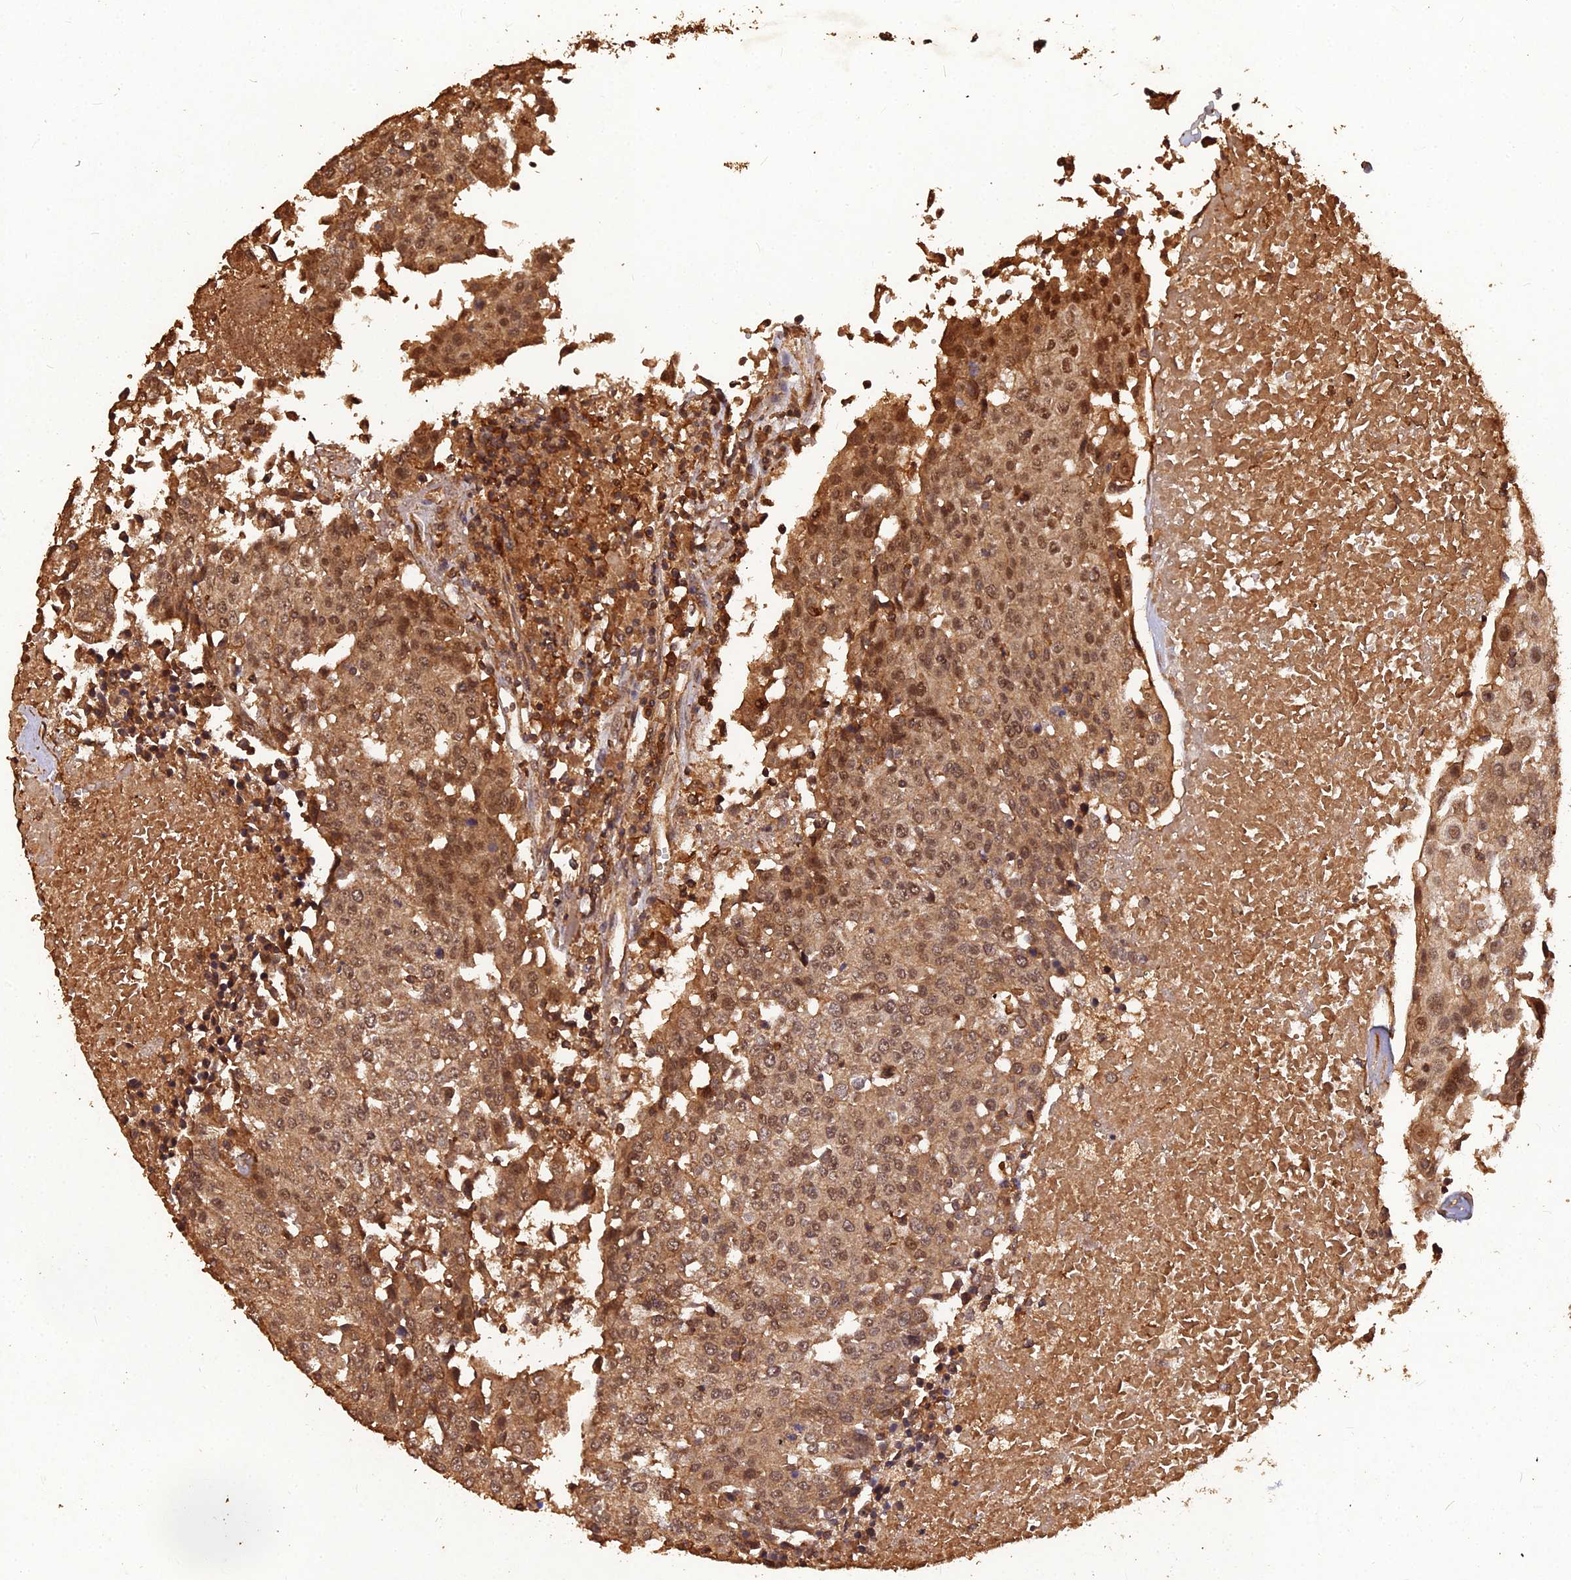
{"staining": {"intensity": "strong", "quantity": ">75%", "location": "cytoplasmic/membranous,nuclear"}, "tissue": "urothelial cancer", "cell_type": "Tumor cells", "image_type": "cancer", "snomed": [{"axis": "morphology", "description": "Urothelial carcinoma, High grade"}, {"axis": "topography", "description": "Urinary bladder"}], "caption": "Human urothelial cancer stained for a protein (brown) displays strong cytoplasmic/membranous and nuclear positive expression in about >75% of tumor cells.", "gene": "SYMPK", "patient": {"sex": "female", "age": 85}}